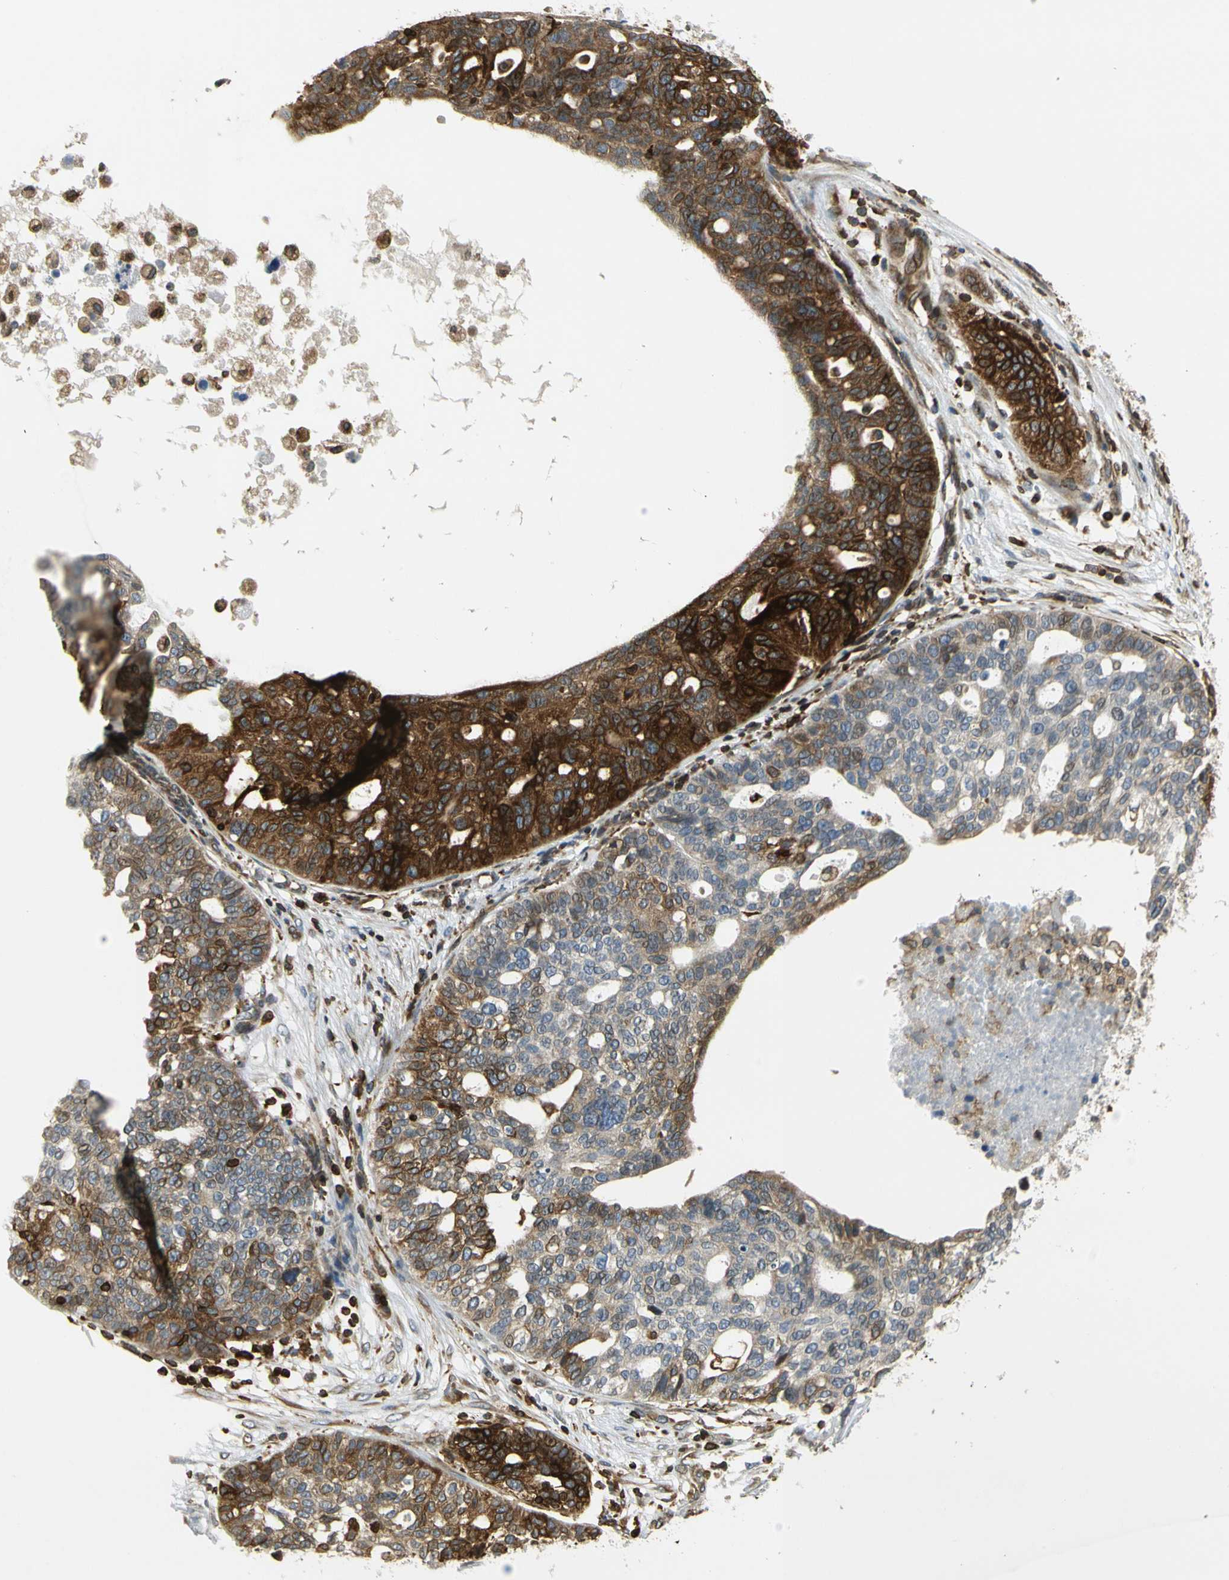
{"staining": {"intensity": "strong", "quantity": "25%-75%", "location": "cytoplasmic/membranous"}, "tissue": "ovarian cancer", "cell_type": "Tumor cells", "image_type": "cancer", "snomed": [{"axis": "morphology", "description": "Cystadenocarcinoma, serous, NOS"}, {"axis": "topography", "description": "Ovary"}], "caption": "Tumor cells exhibit high levels of strong cytoplasmic/membranous expression in approximately 25%-75% of cells in ovarian serous cystadenocarcinoma.", "gene": "TAPBP", "patient": {"sex": "female", "age": 59}}